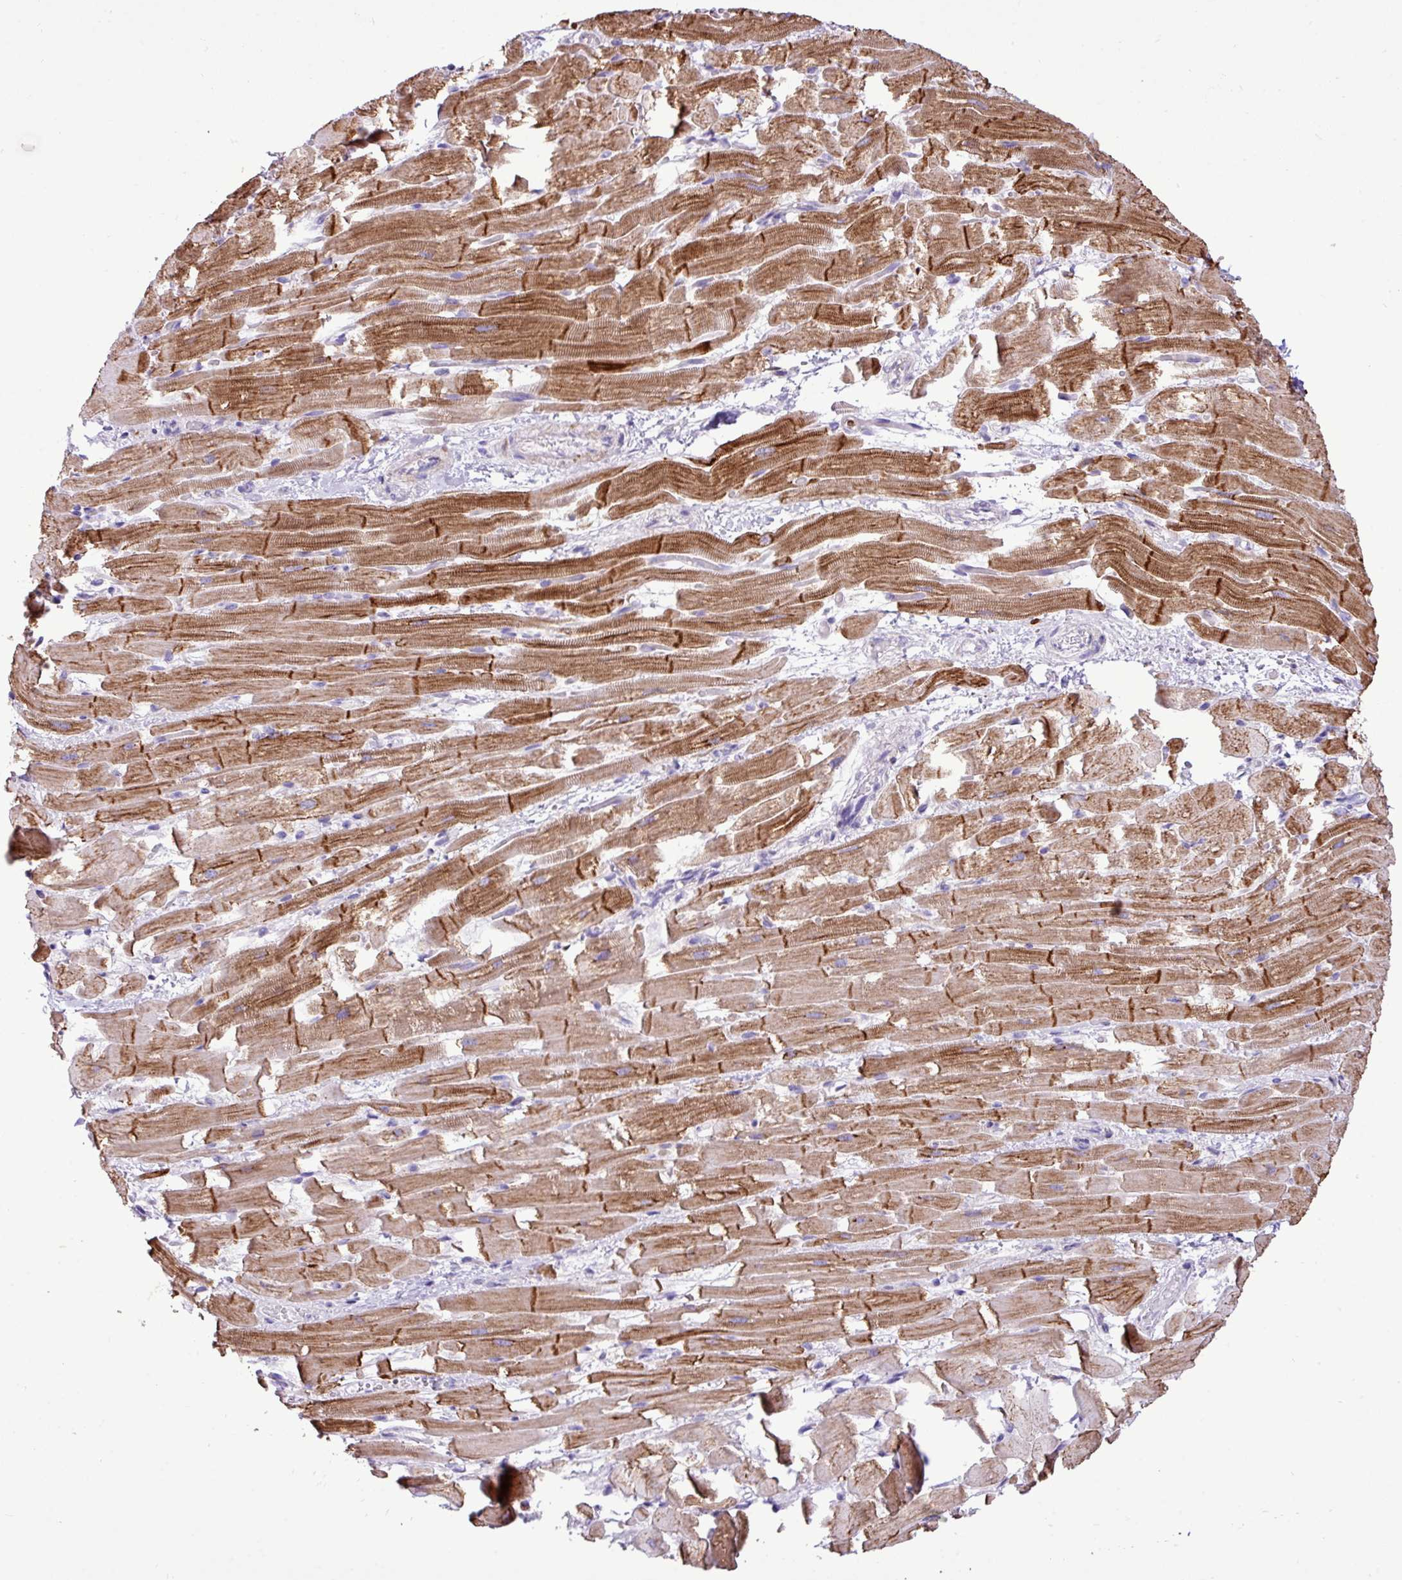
{"staining": {"intensity": "strong", "quantity": ">75%", "location": "cytoplasmic/membranous"}, "tissue": "heart muscle", "cell_type": "Cardiomyocytes", "image_type": "normal", "snomed": [{"axis": "morphology", "description": "Normal tissue, NOS"}, {"axis": "topography", "description": "Heart"}], "caption": "A high amount of strong cytoplasmic/membranous positivity is appreciated in approximately >75% of cardiomyocytes in unremarkable heart muscle. The staining is performed using DAB (3,3'-diaminobenzidine) brown chromogen to label protein expression. The nuclei are counter-stained blue using hematoxylin.", "gene": "ZSCAN5A", "patient": {"sex": "male", "age": 37}}